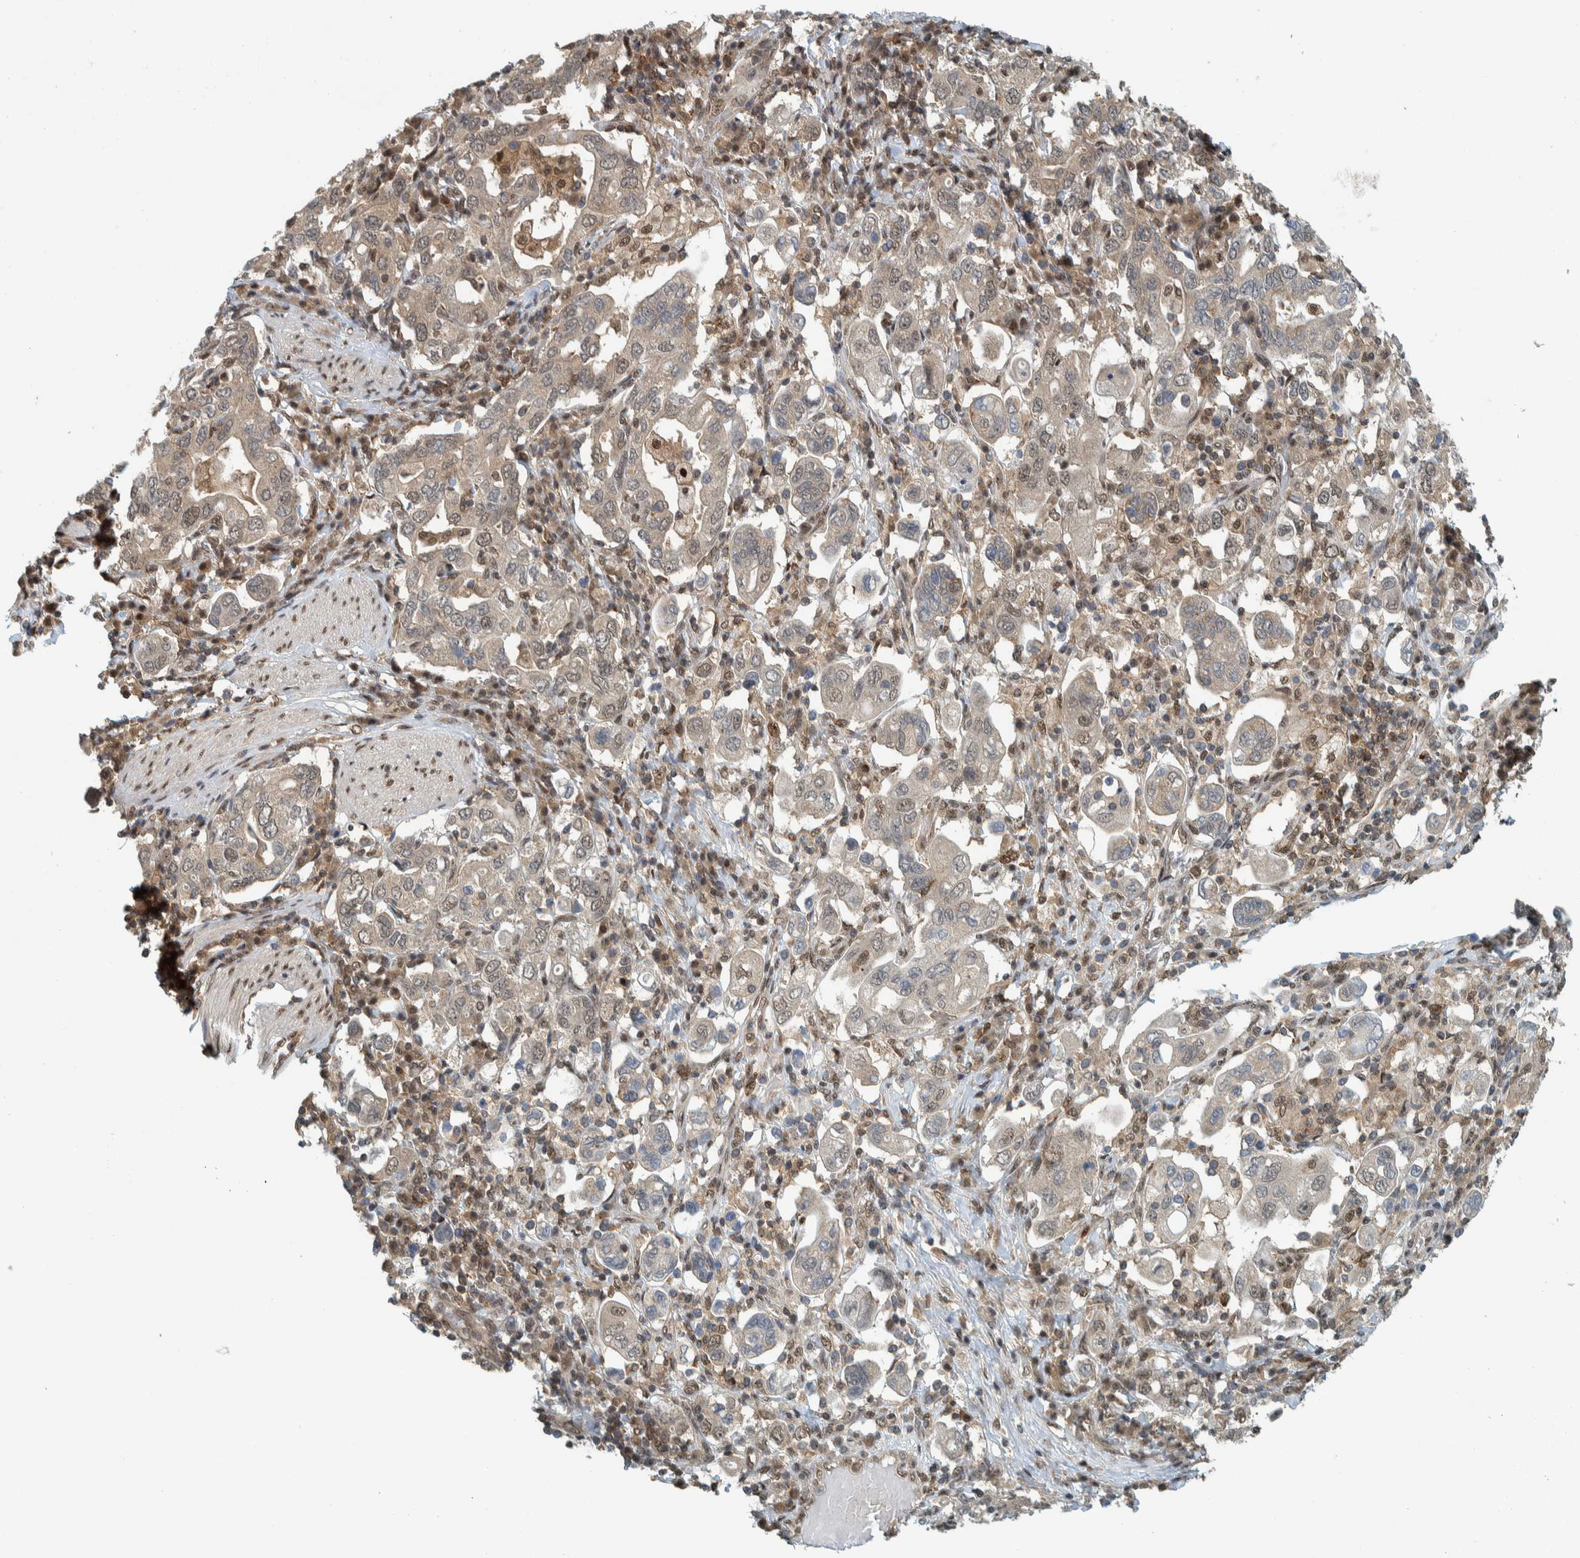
{"staining": {"intensity": "weak", "quantity": "<25%", "location": "cytoplasmic/membranous"}, "tissue": "stomach cancer", "cell_type": "Tumor cells", "image_type": "cancer", "snomed": [{"axis": "morphology", "description": "Adenocarcinoma, NOS"}, {"axis": "topography", "description": "Stomach, upper"}], "caption": "The photomicrograph reveals no staining of tumor cells in stomach cancer. The staining is performed using DAB brown chromogen with nuclei counter-stained in using hematoxylin.", "gene": "COPS3", "patient": {"sex": "male", "age": 62}}